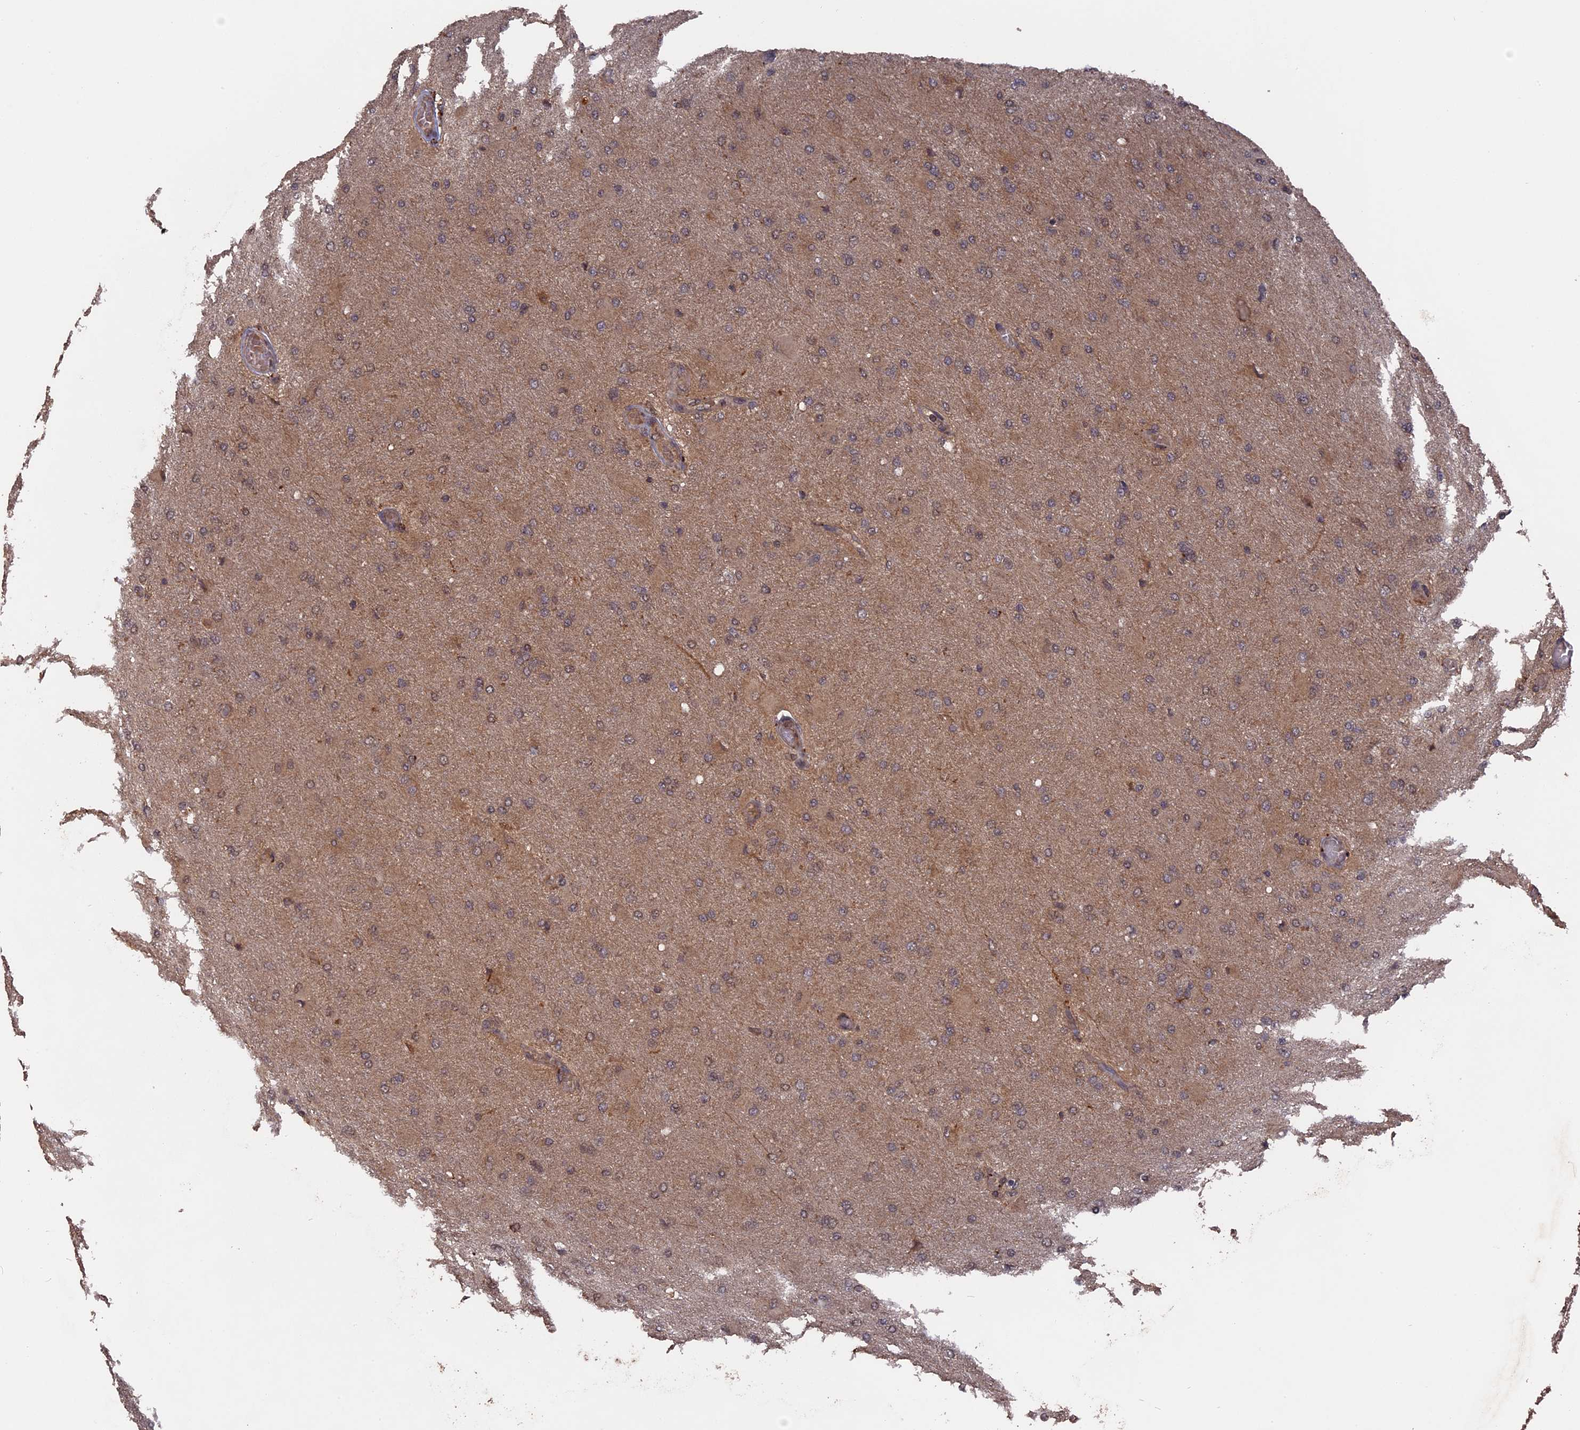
{"staining": {"intensity": "weak", "quantity": "25%-75%", "location": "cytoplasmic/membranous"}, "tissue": "glioma", "cell_type": "Tumor cells", "image_type": "cancer", "snomed": [{"axis": "morphology", "description": "Glioma, malignant, High grade"}, {"axis": "topography", "description": "Cerebral cortex"}], "caption": "Protein analysis of malignant glioma (high-grade) tissue displays weak cytoplasmic/membranous positivity in about 25%-75% of tumor cells. (Brightfield microscopy of DAB IHC at high magnification).", "gene": "TELO2", "patient": {"sex": "female", "age": 36}}